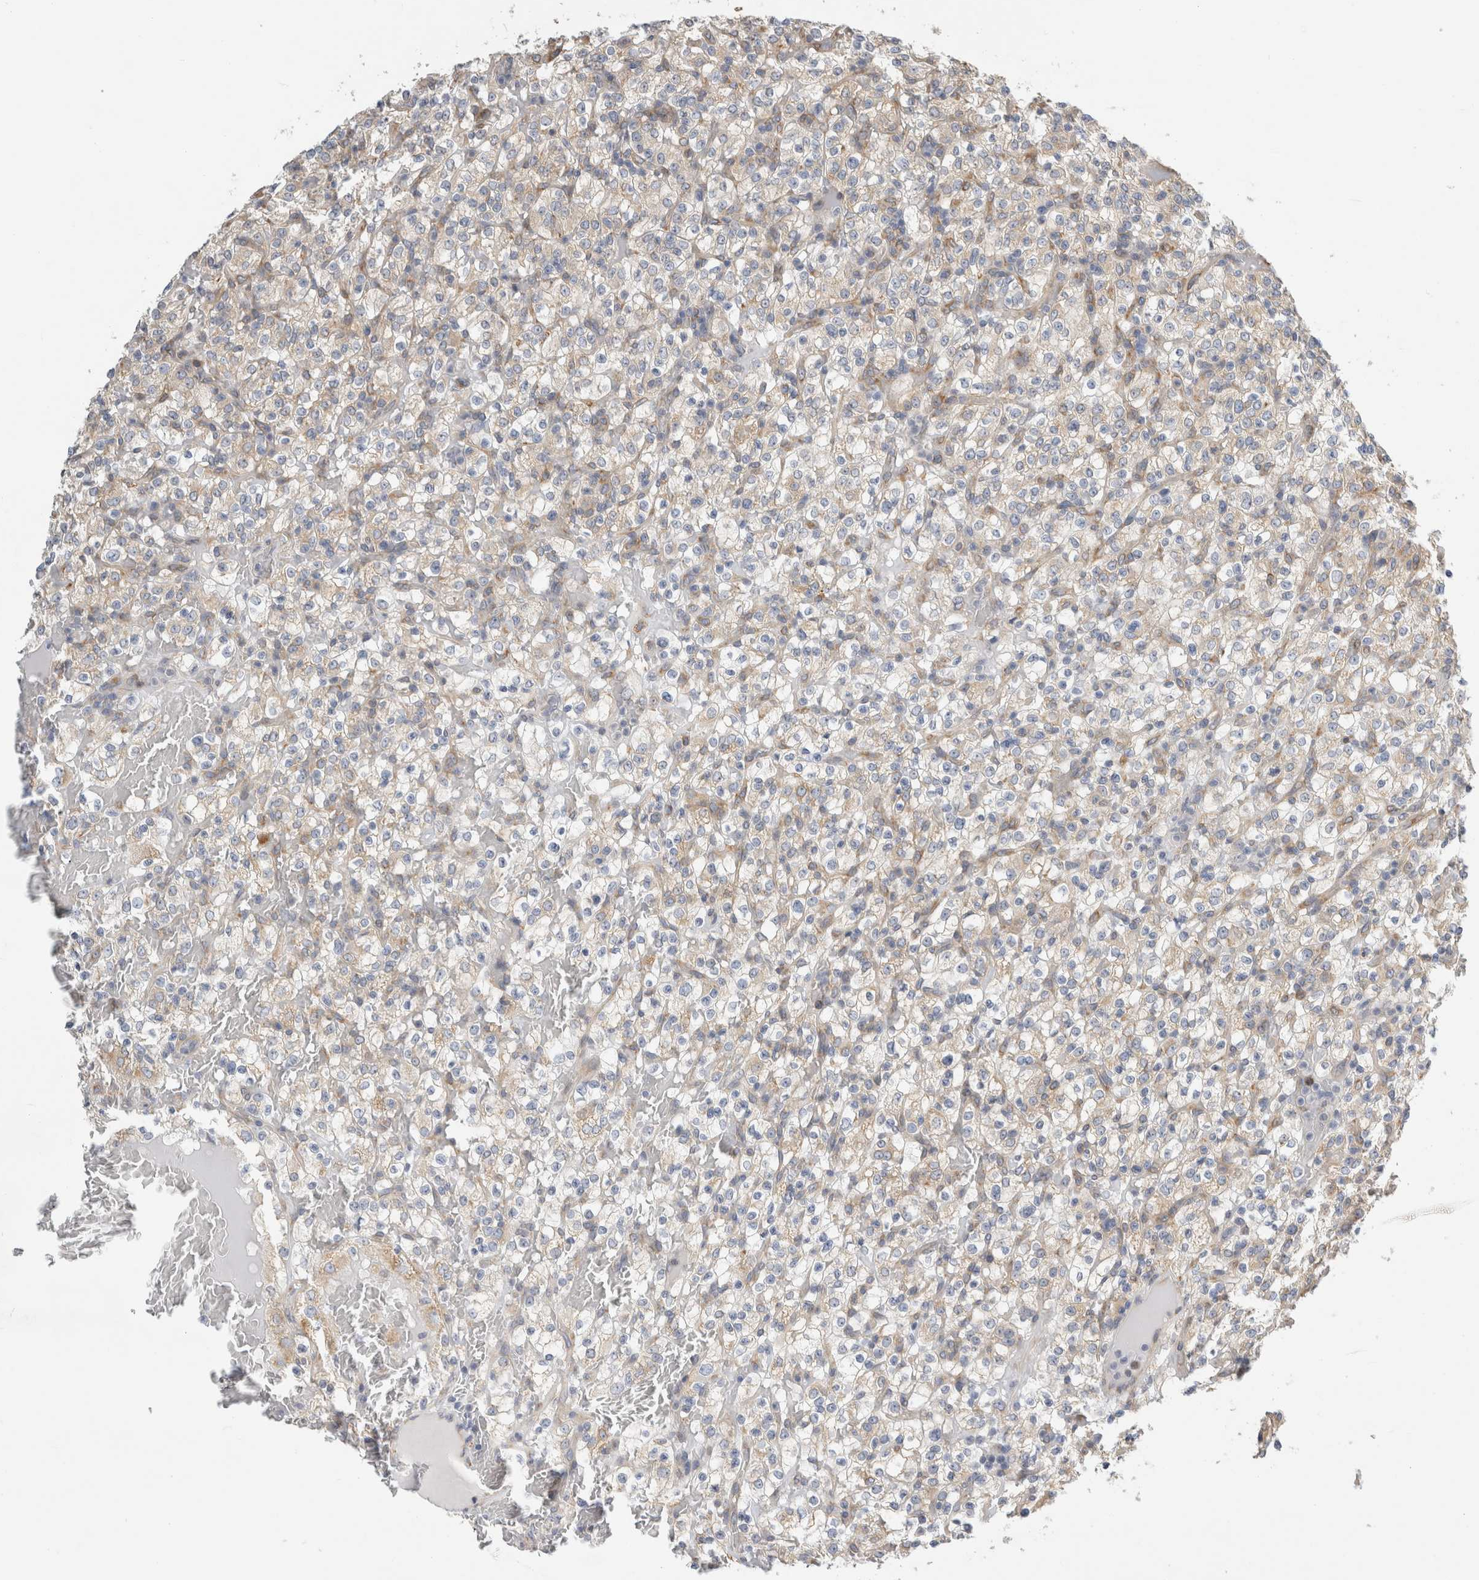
{"staining": {"intensity": "weak", "quantity": "25%-75%", "location": "cytoplasmic/membranous"}, "tissue": "renal cancer", "cell_type": "Tumor cells", "image_type": "cancer", "snomed": [{"axis": "morphology", "description": "Normal tissue, NOS"}, {"axis": "morphology", "description": "Adenocarcinoma, NOS"}, {"axis": "topography", "description": "Kidney"}], "caption": "Immunohistochemistry (IHC) of adenocarcinoma (renal) reveals low levels of weak cytoplasmic/membranous expression in about 25%-75% of tumor cells.", "gene": "RPN2", "patient": {"sex": "female", "age": 72}}